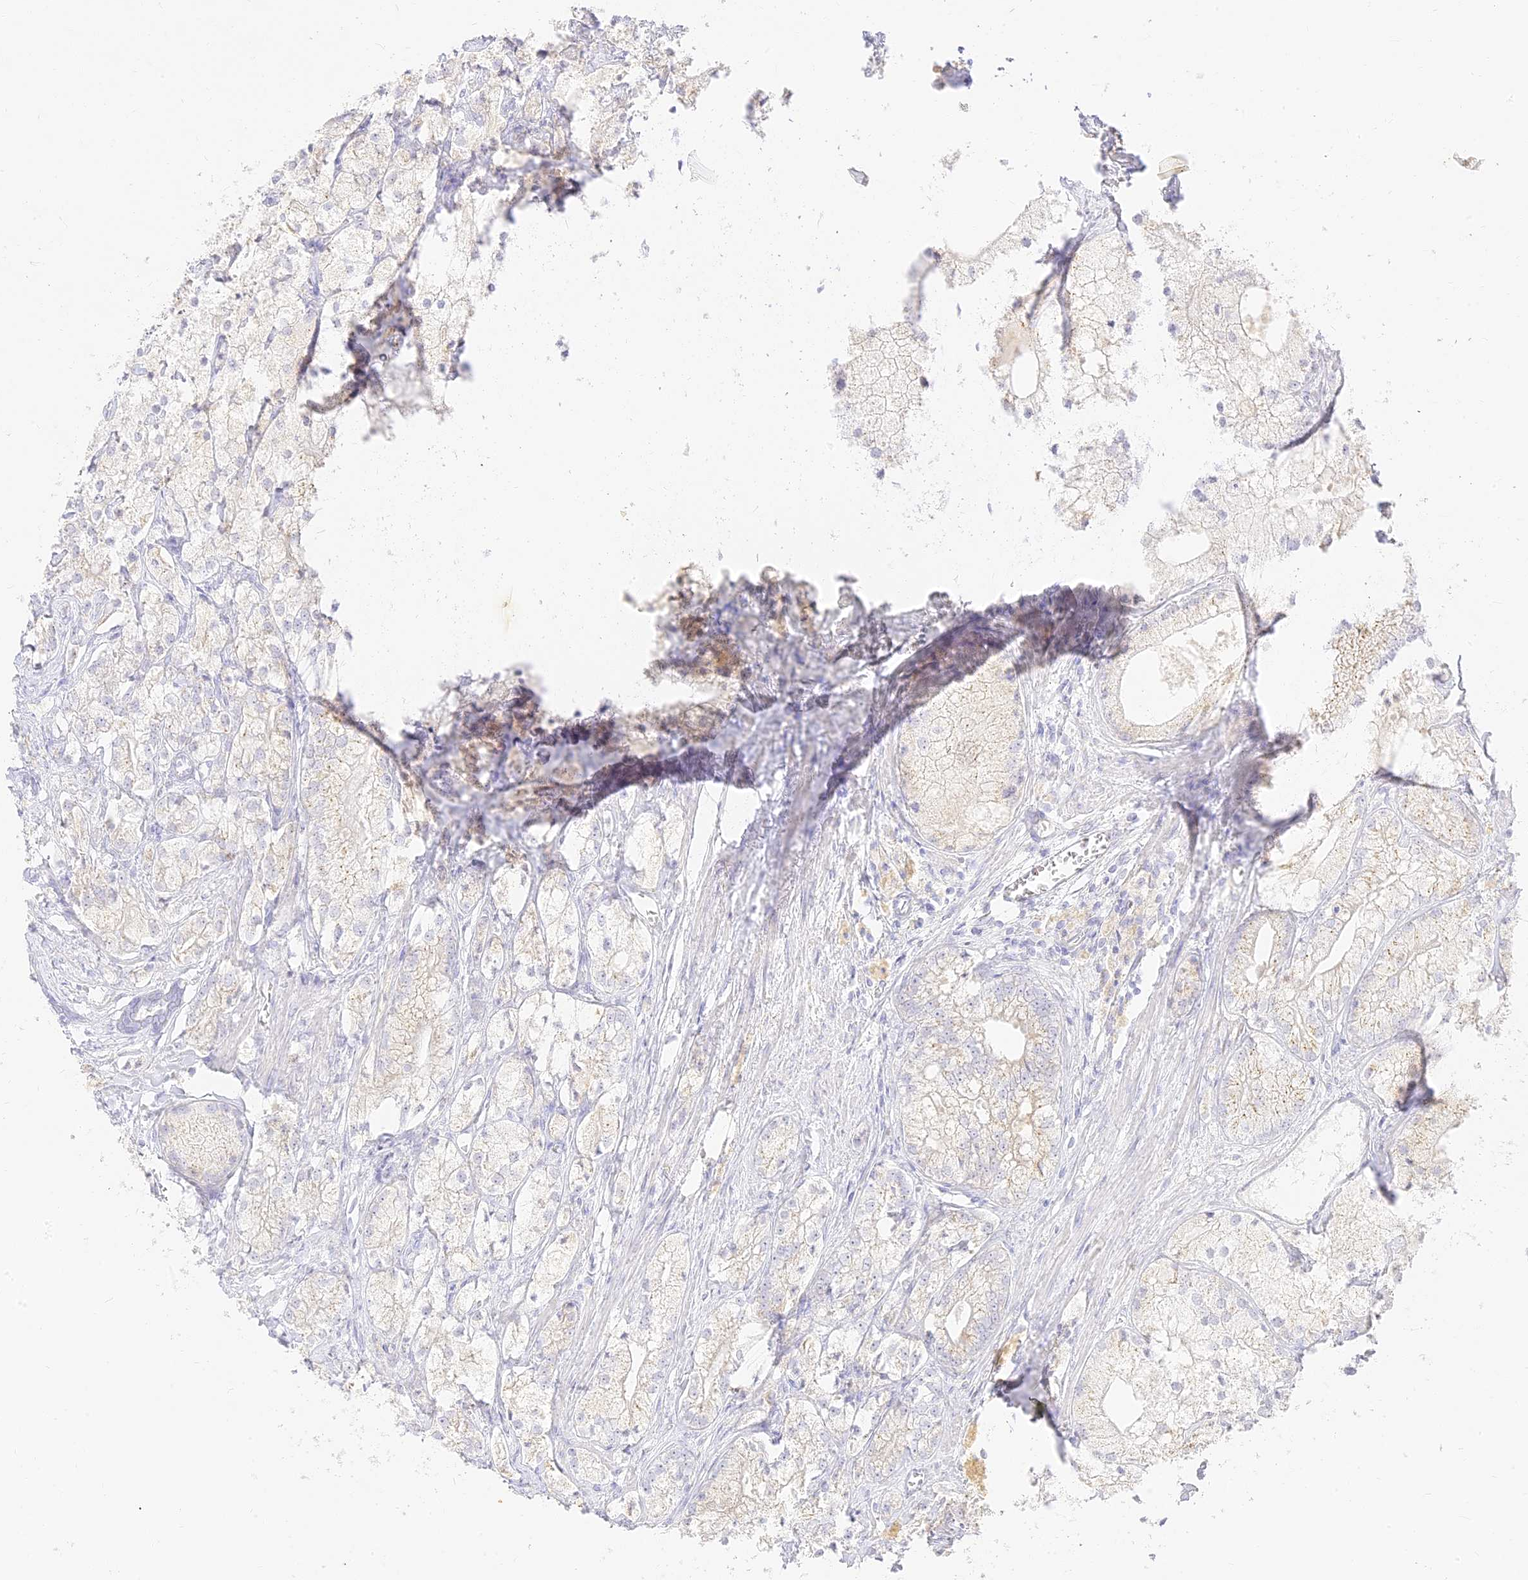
{"staining": {"intensity": "weak", "quantity": "<25%", "location": "cytoplasmic/membranous"}, "tissue": "prostate cancer", "cell_type": "Tumor cells", "image_type": "cancer", "snomed": [{"axis": "morphology", "description": "Adenocarcinoma, Low grade"}, {"axis": "topography", "description": "Prostate"}], "caption": "Immunohistochemistry (IHC) image of neoplastic tissue: human prostate low-grade adenocarcinoma stained with DAB displays no significant protein positivity in tumor cells.", "gene": "SEC13", "patient": {"sex": "male", "age": 69}}